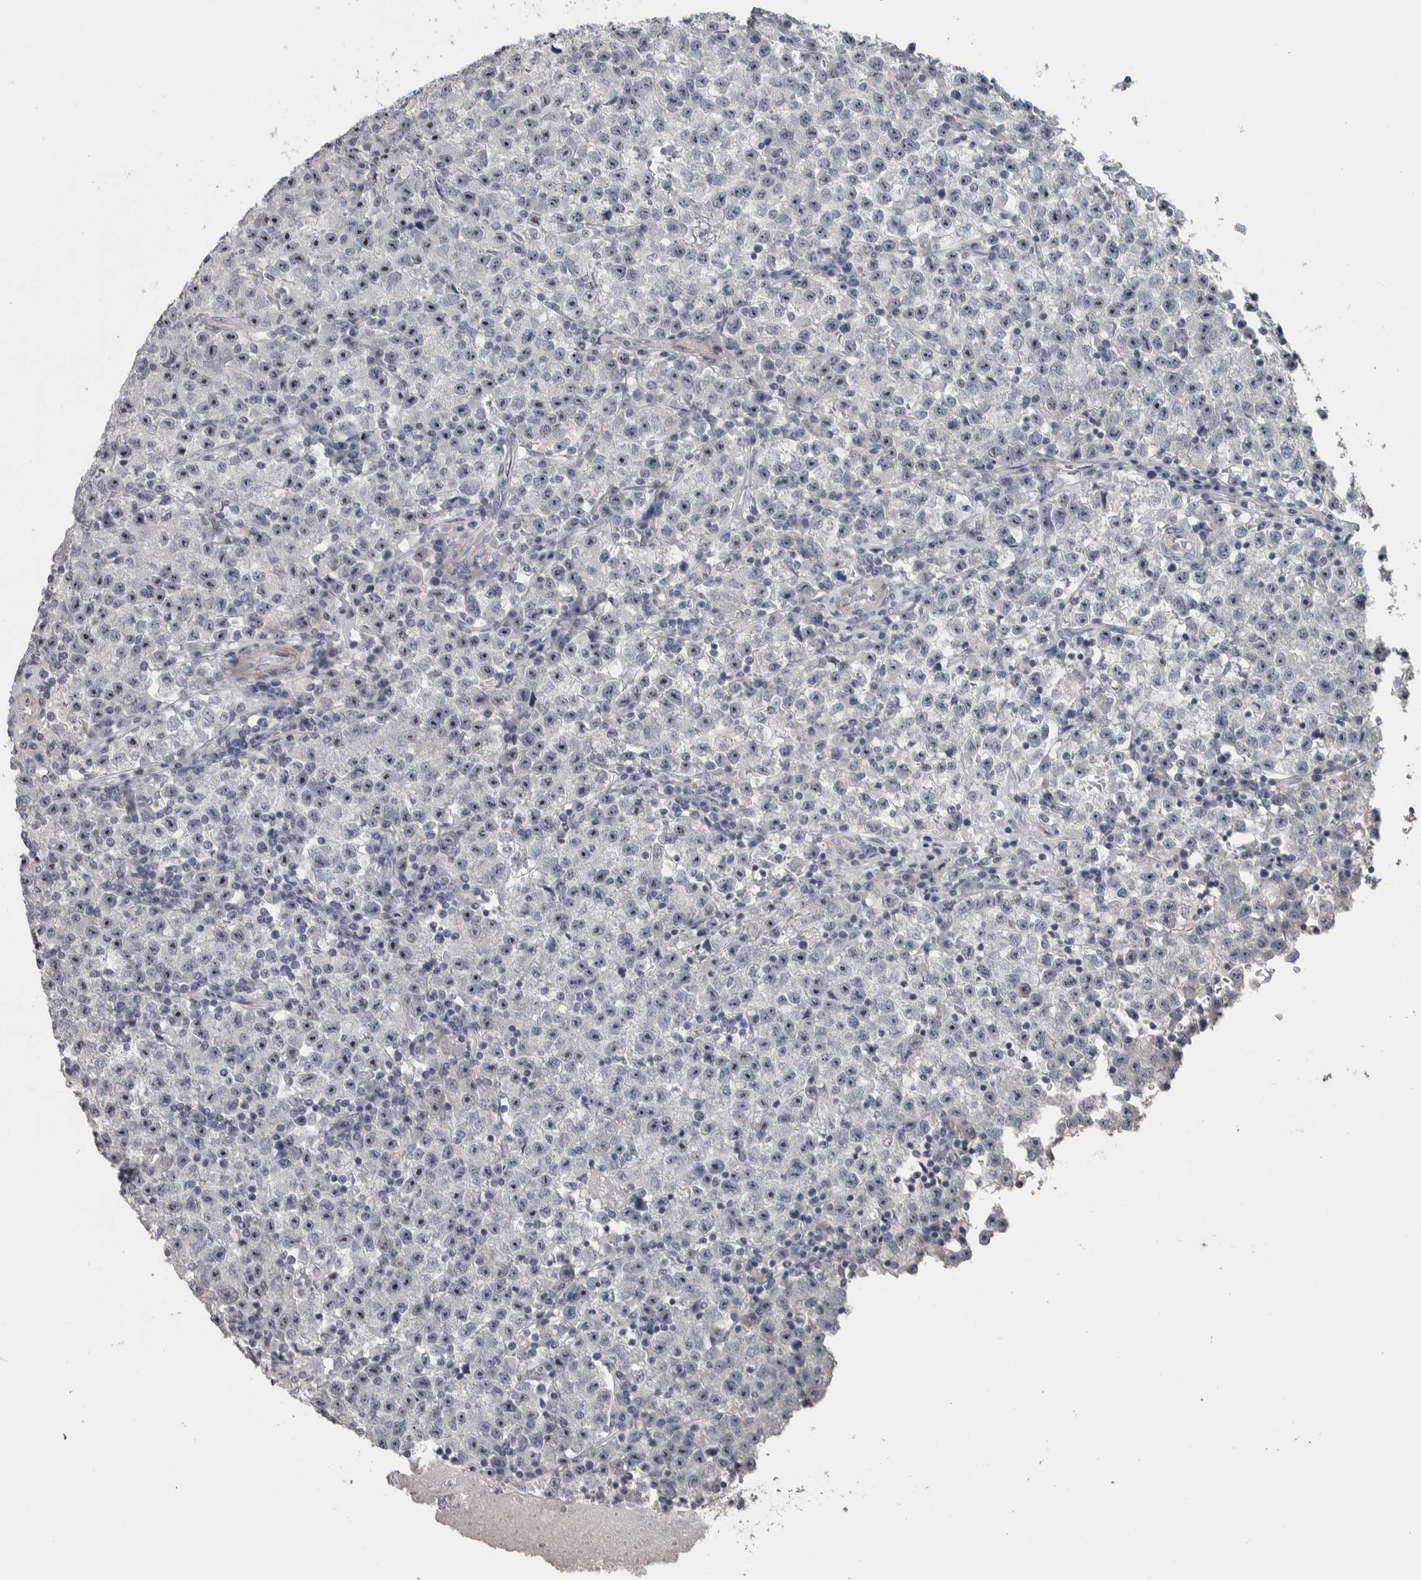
{"staining": {"intensity": "negative", "quantity": "none", "location": "none"}, "tissue": "testis cancer", "cell_type": "Tumor cells", "image_type": "cancer", "snomed": [{"axis": "morphology", "description": "Seminoma, NOS"}, {"axis": "topography", "description": "Testis"}], "caption": "Tumor cells are negative for brown protein staining in testis cancer.", "gene": "DCAF10", "patient": {"sex": "male", "age": 22}}